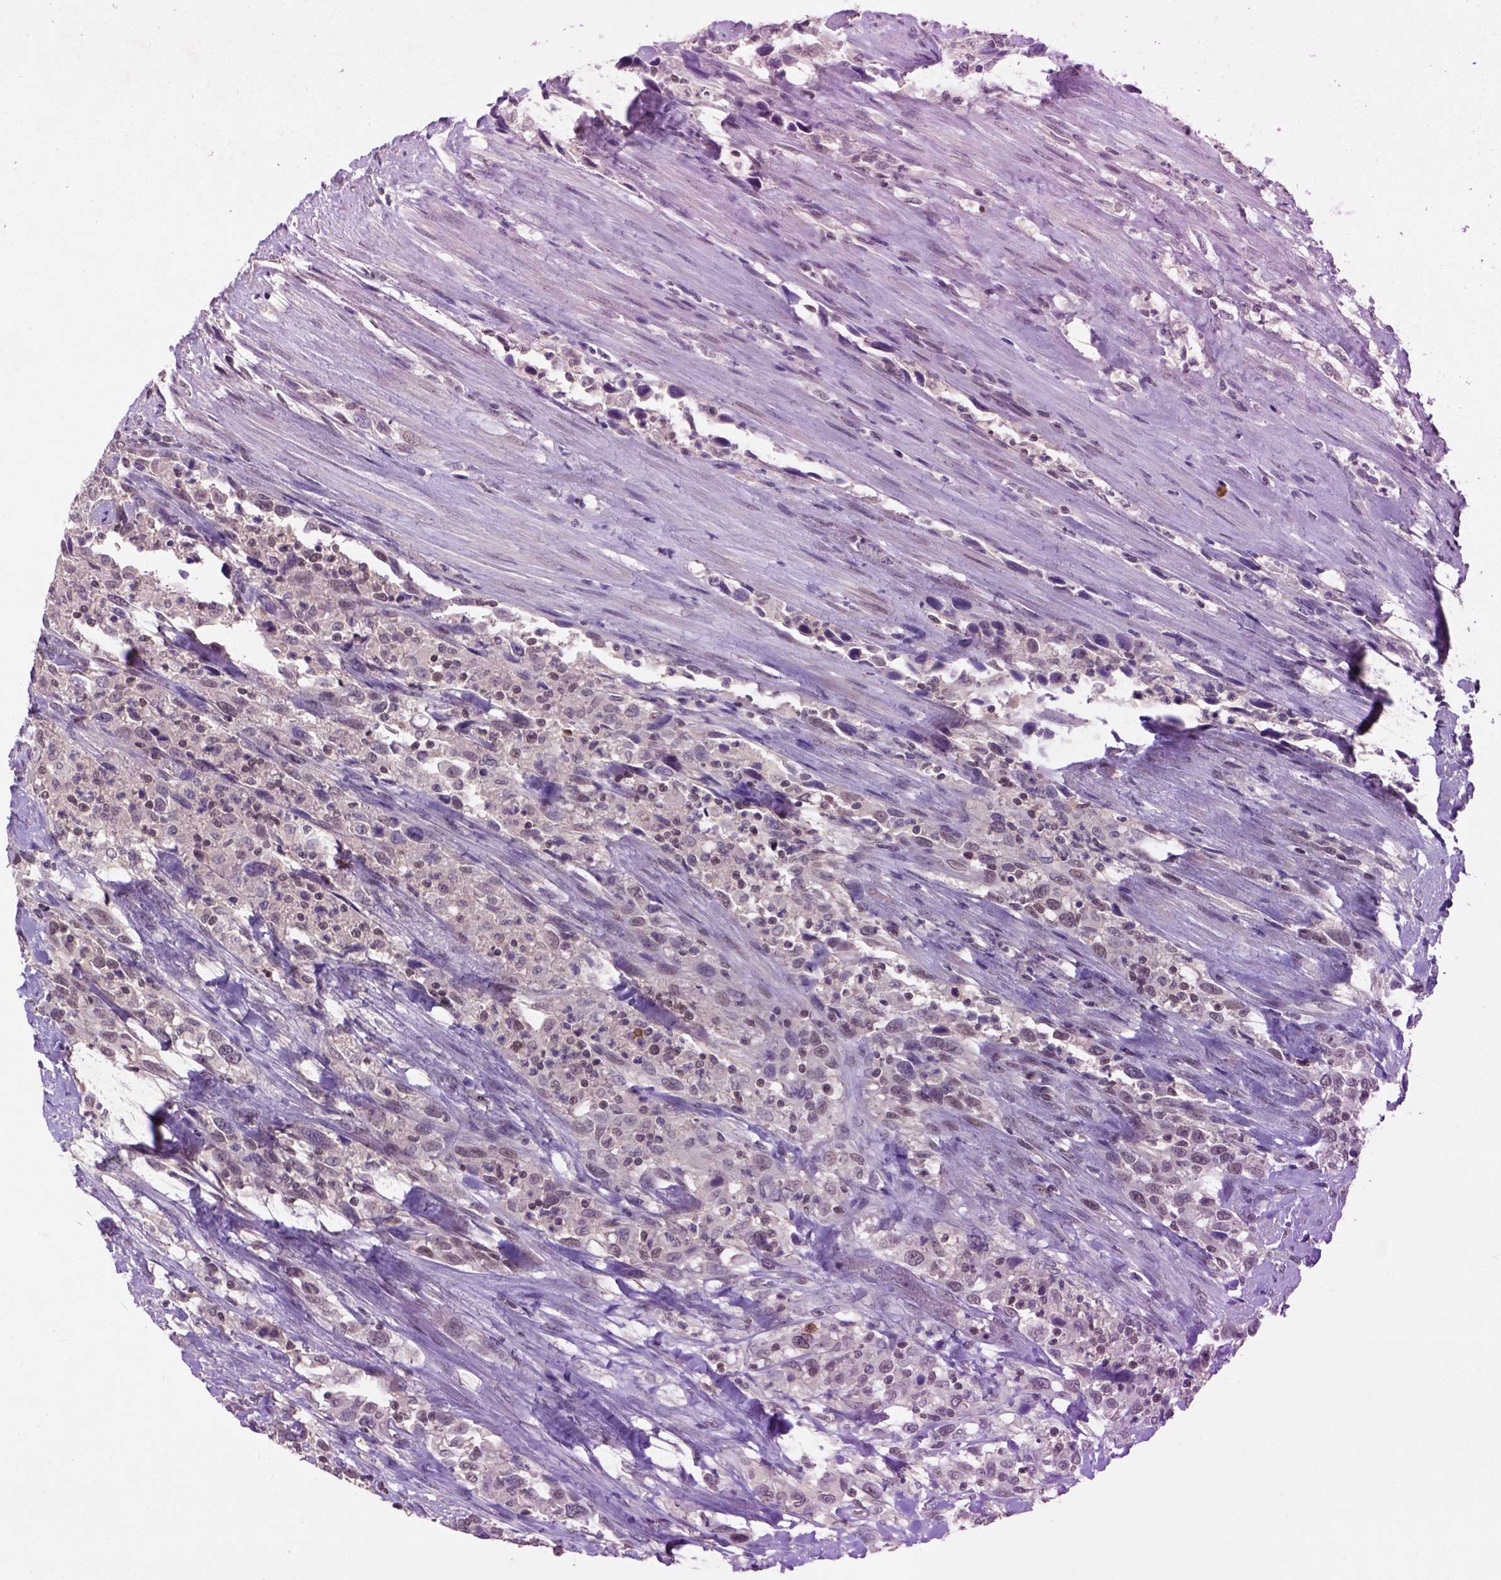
{"staining": {"intensity": "weak", "quantity": "25%-75%", "location": "cytoplasmic/membranous,nuclear"}, "tissue": "urothelial cancer", "cell_type": "Tumor cells", "image_type": "cancer", "snomed": [{"axis": "morphology", "description": "Urothelial carcinoma, NOS"}, {"axis": "morphology", "description": "Urothelial carcinoma, High grade"}, {"axis": "topography", "description": "Urinary bladder"}], "caption": "Weak cytoplasmic/membranous and nuclear expression for a protein is present in about 25%-75% of tumor cells of transitional cell carcinoma using IHC.", "gene": "SCML4", "patient": {"sex": "female", "age": 64}}